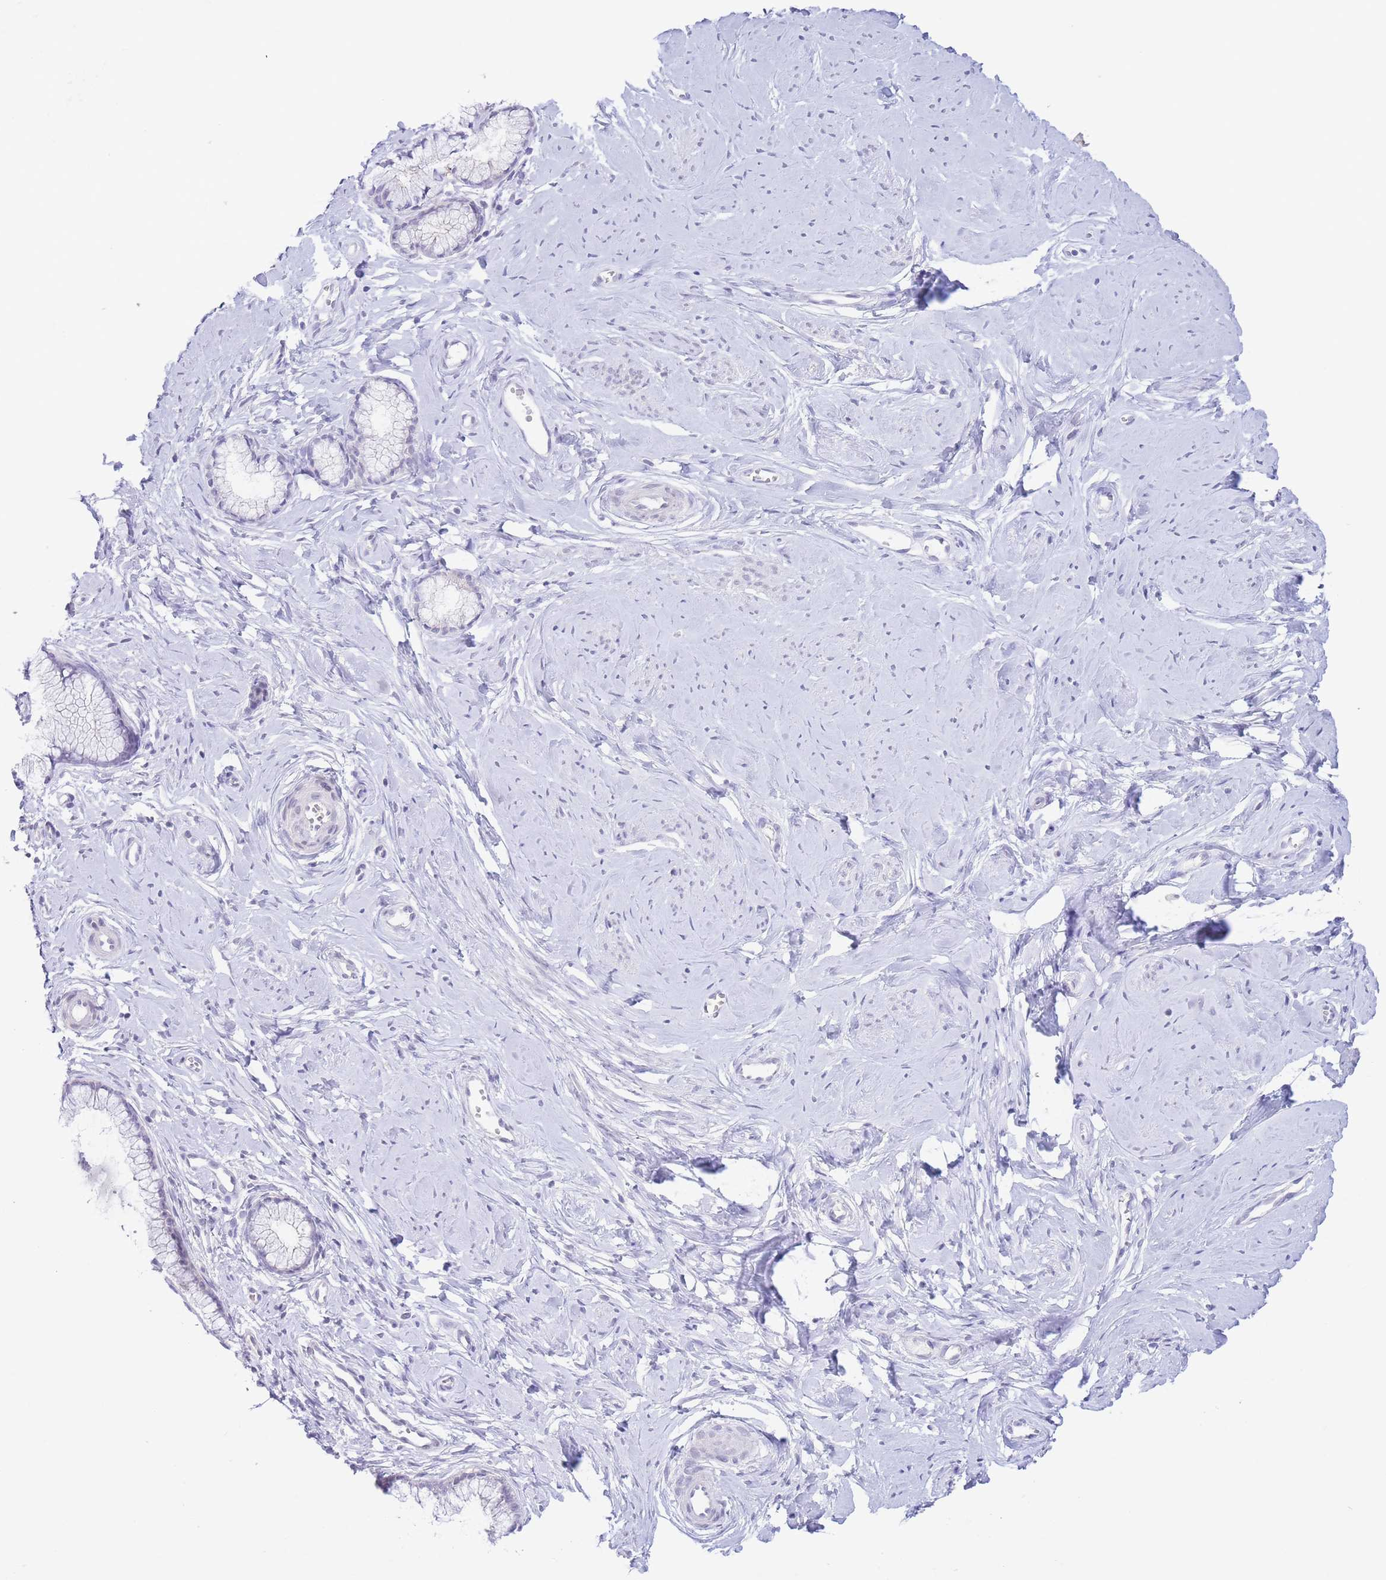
{"staining": {"intensity": "negative", "quantity": "none", "location": "none"}, "tissue": "cervix", "cell_type": "Glandular cells", "image_type": "normal", "snomed": [{"axis": "morphology", "description": "Normal tissue, NOS"}, {"axis": "topography", "description": "Cervix"}], "caption": "The image demonstrates no staining of glandular cells in benign cervix. Nuclei are stained in blue.", "gene": "LCLAT1", "patient": {"sex": "female", "age": 40}}